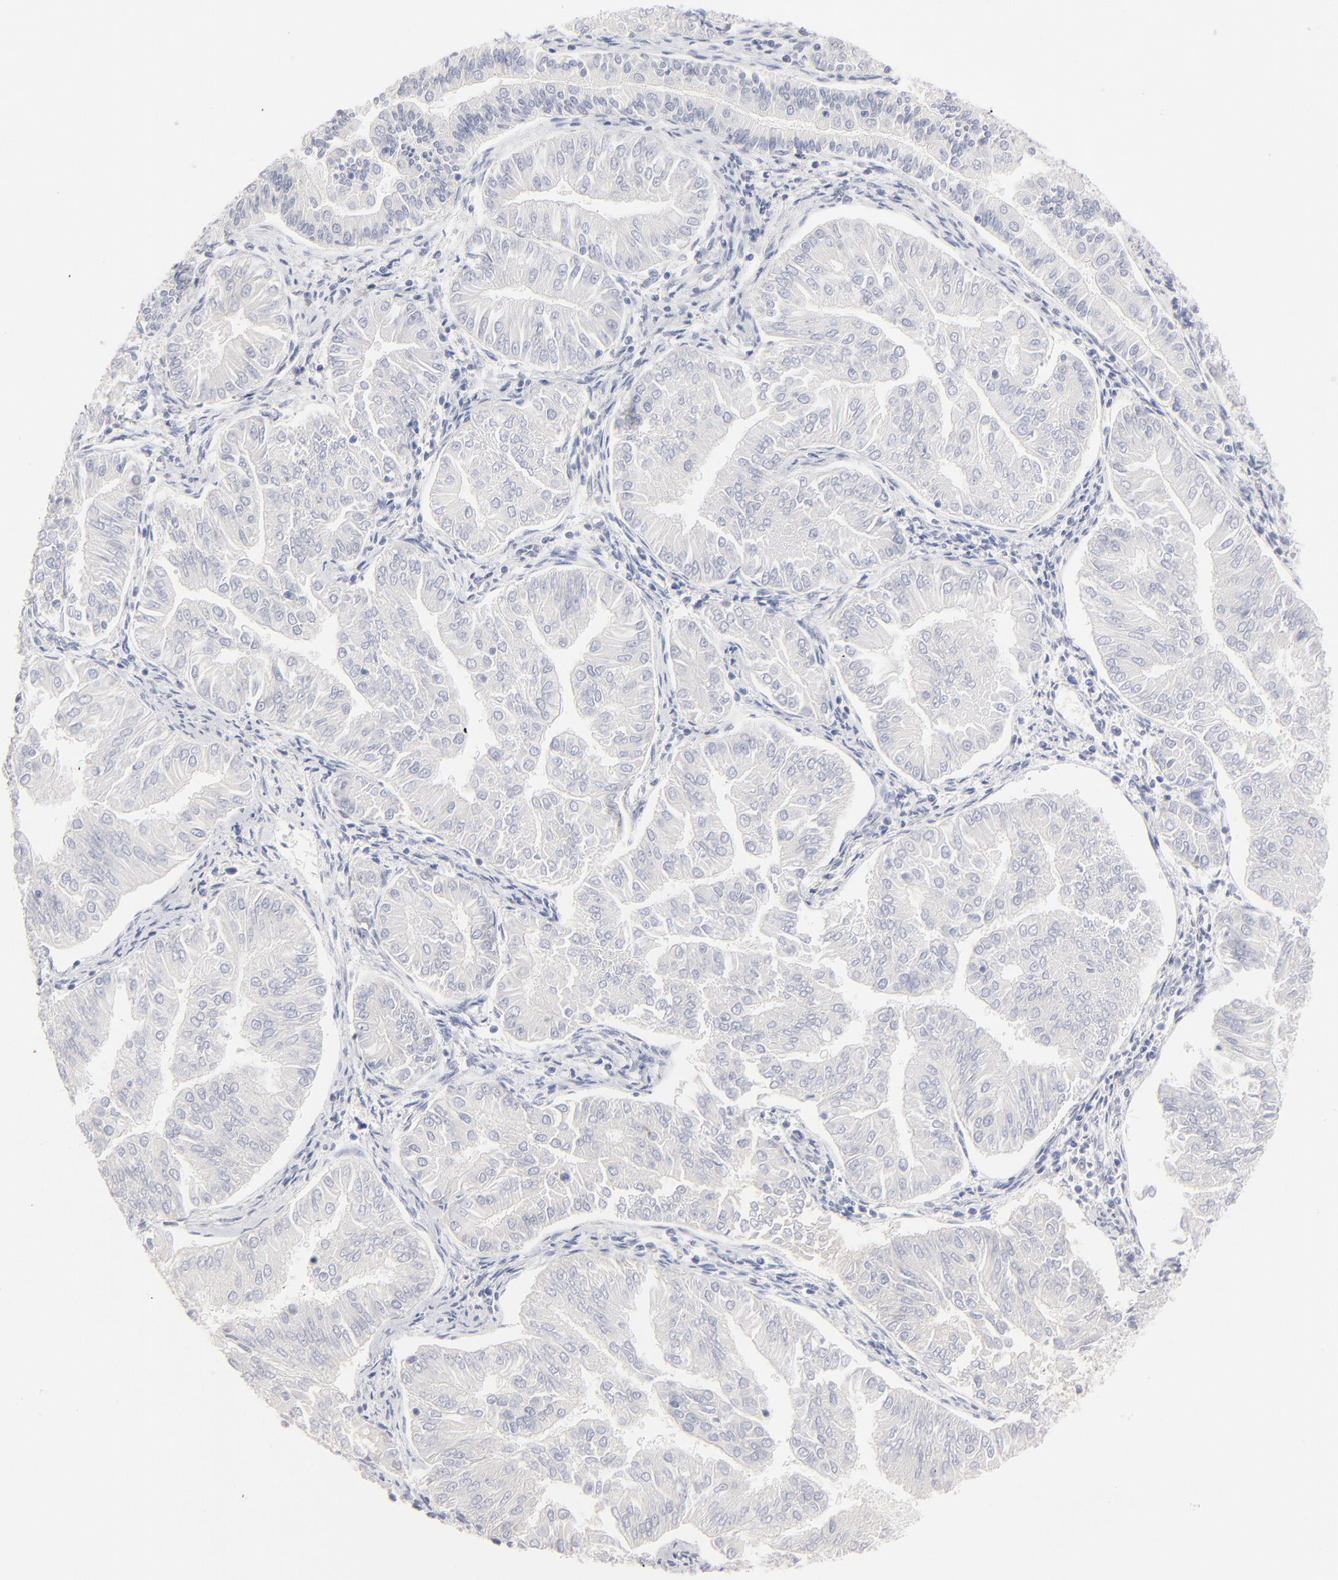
{"staining": {"intensity": "negative", "quantity": "none", "location": "none"}, "tissue": "endometrial cancer", "cell_type": "Tumor cells", "image_type": "cancer", "snomed": [{"axis": "morphology", "description": "Adenocarcinoma, NOS"}, {"axis": "topography", "description": "Endometrium"}], "caption": "Tumor cells are negative for brown protein staining in adenocarcinoma (endometrial).", "gene": "RBM3", "patient": {"sex": "female", "age": 53}}